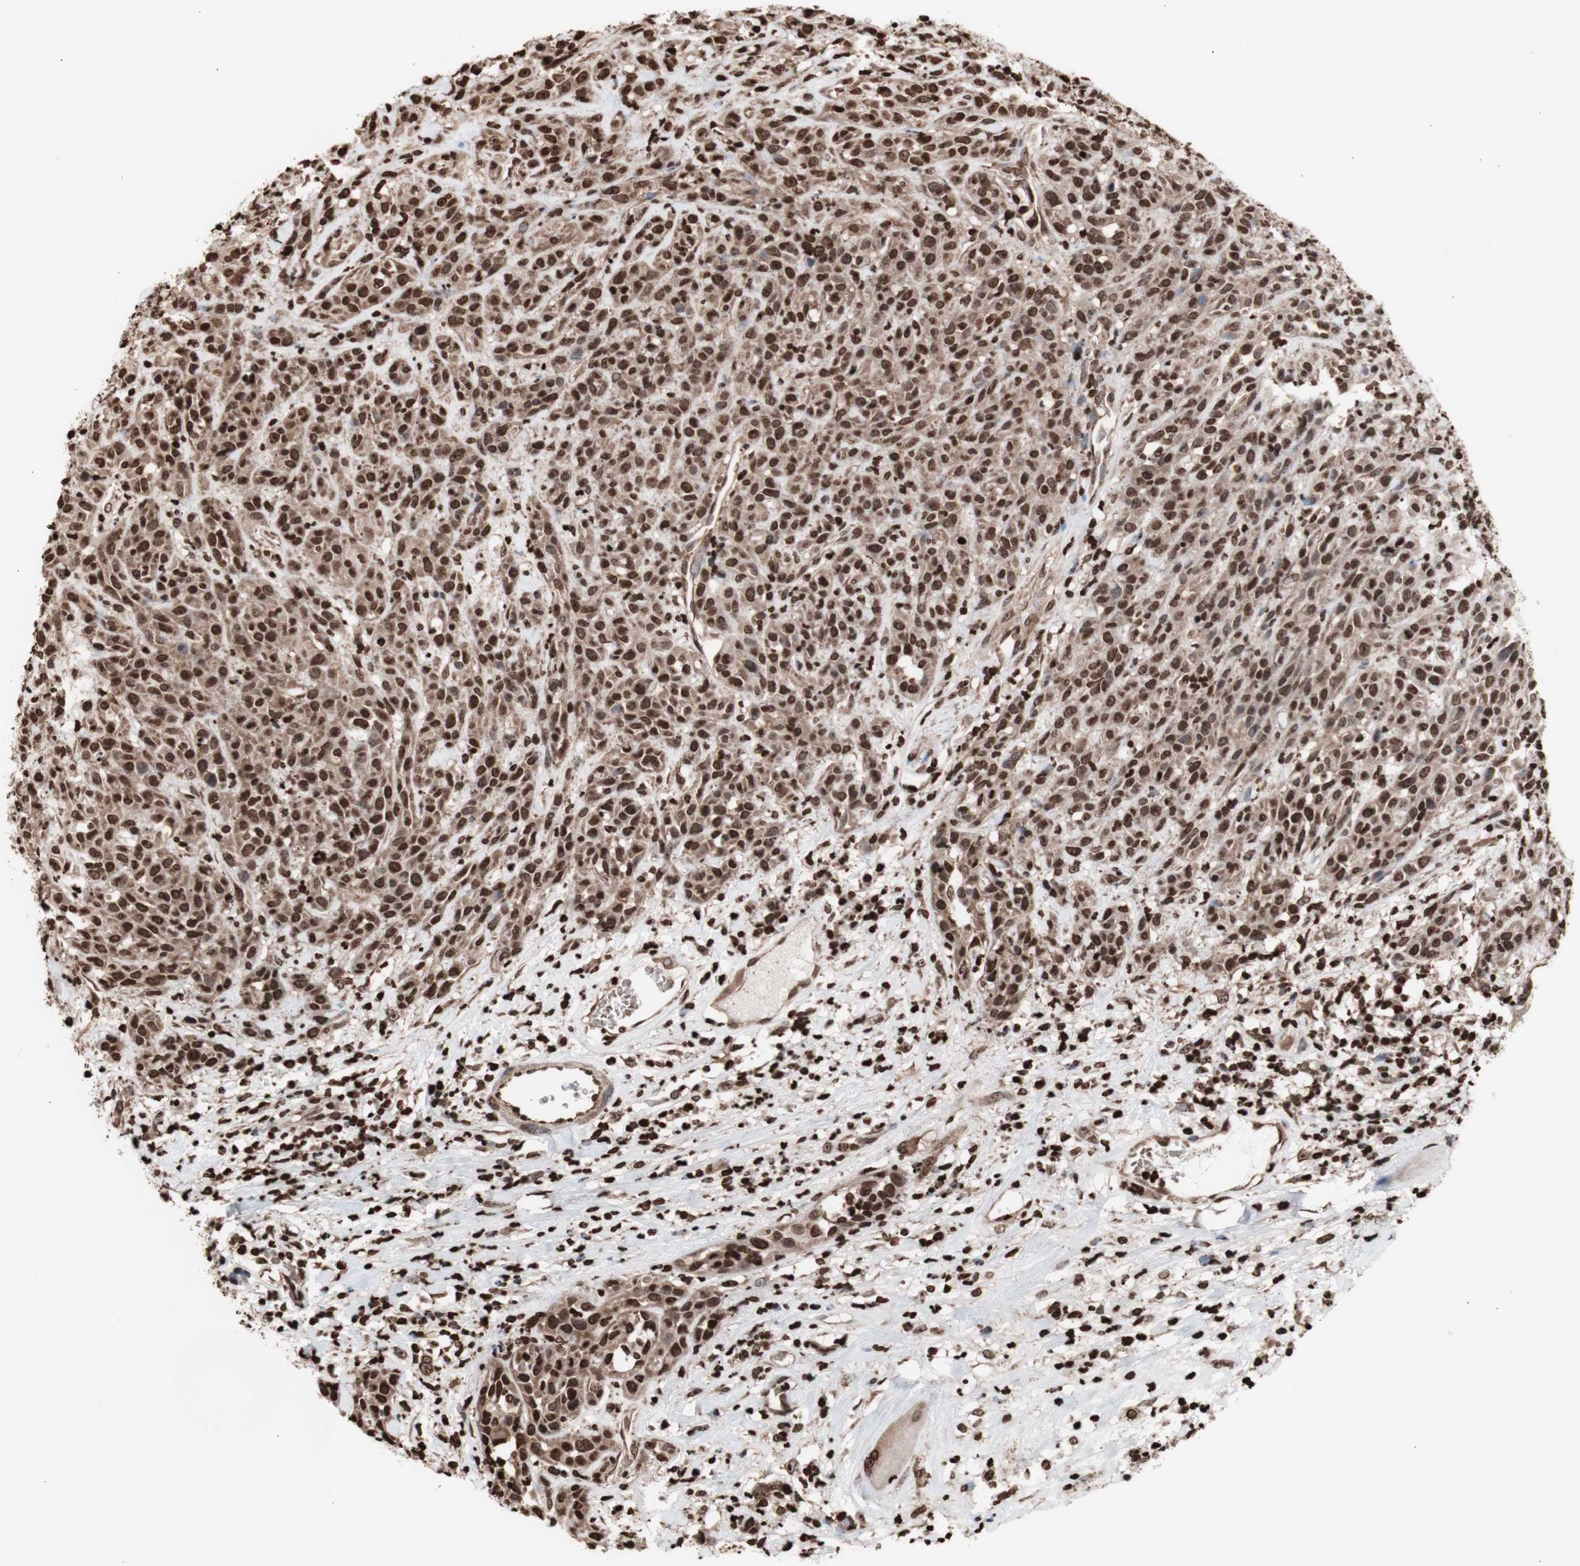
{"staining": {"intensity": "strong", "quantity": ">75%", "location": "cytoplasmic/membranous,nuclear"}, "tissue": "head and neck cancer", "cell_type": "Tumor cells", "image_type": "cancer", "snomed": [{"axis": "morphology", "description": "Normal tissue, NOS"}, {"axis": "morphology", "description": "Squamous cell carcinoma, NOS"}, {"axis": "topography", "description": "Cartilage tissue"}, {"axis": "topography", "description": "Head-Neck"}], "caption": "About >75% of tumor cells in human head and neck cancer show strong cytoplasmic/membranous and nuclear protein staining as visualized by brown immunohistochemical staining.", "gene": "SNAI2", "patient": {"sex": "male", "age": 62}}